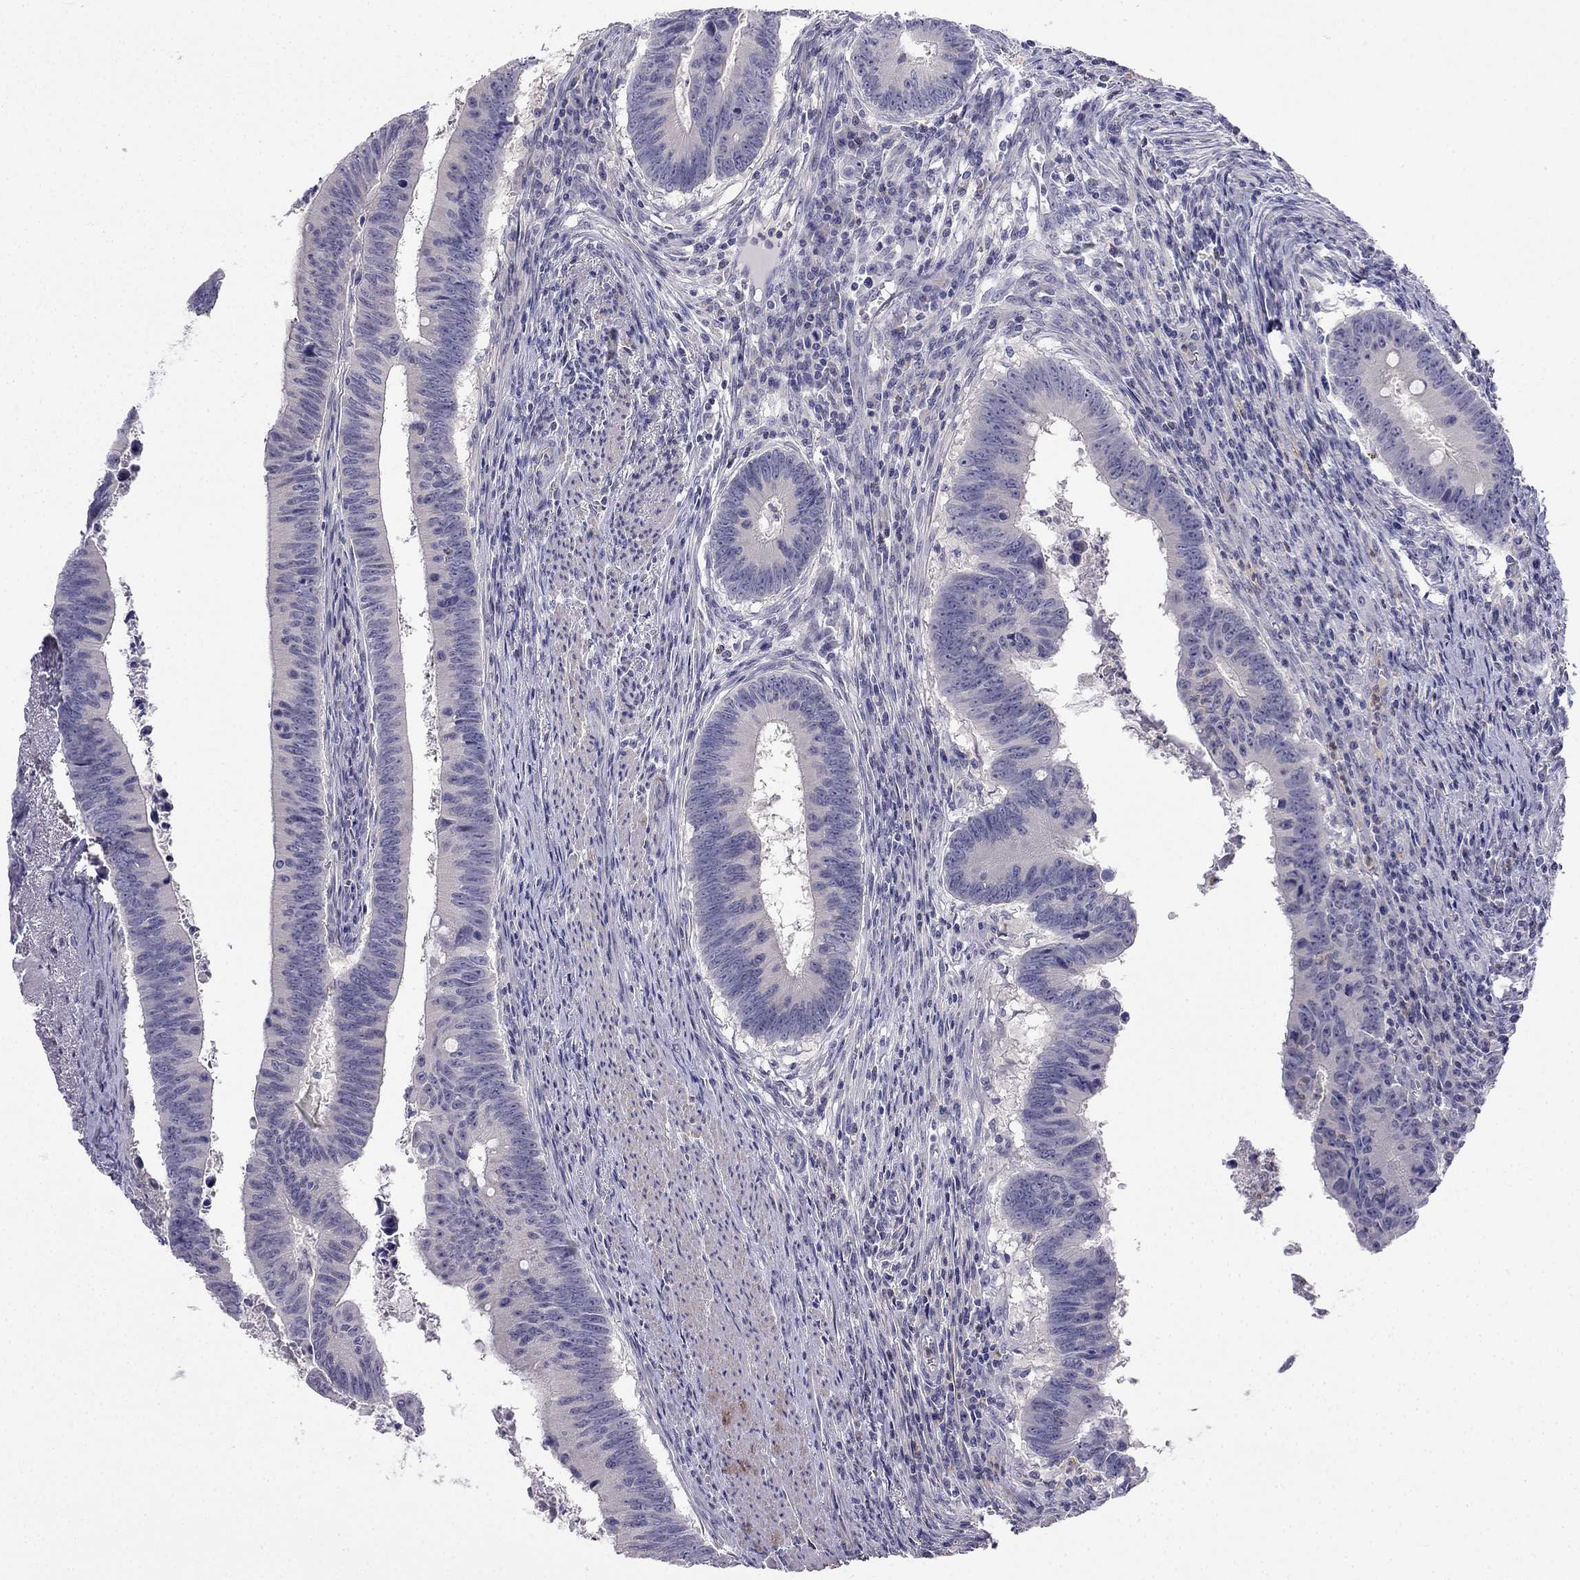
{"staining": {"intensity": "negative", "quantity": "none", "location": "none"}, "tissue": "colorectal cancer", "cell_type": "Tumor cells", "image_type": "cancer", "snomed": [{"axis": "morphology", "description": "Adenocarcinoma, NOS"}, {"axis": "topography", "description": "Colon"}], "caption": "Photomicrograph shows no protein positivity in tumor cells of colorectal adenocarcinoma tissue.", "gene": "C16orf89", "patient": {"sex": "female", "age": 87}}